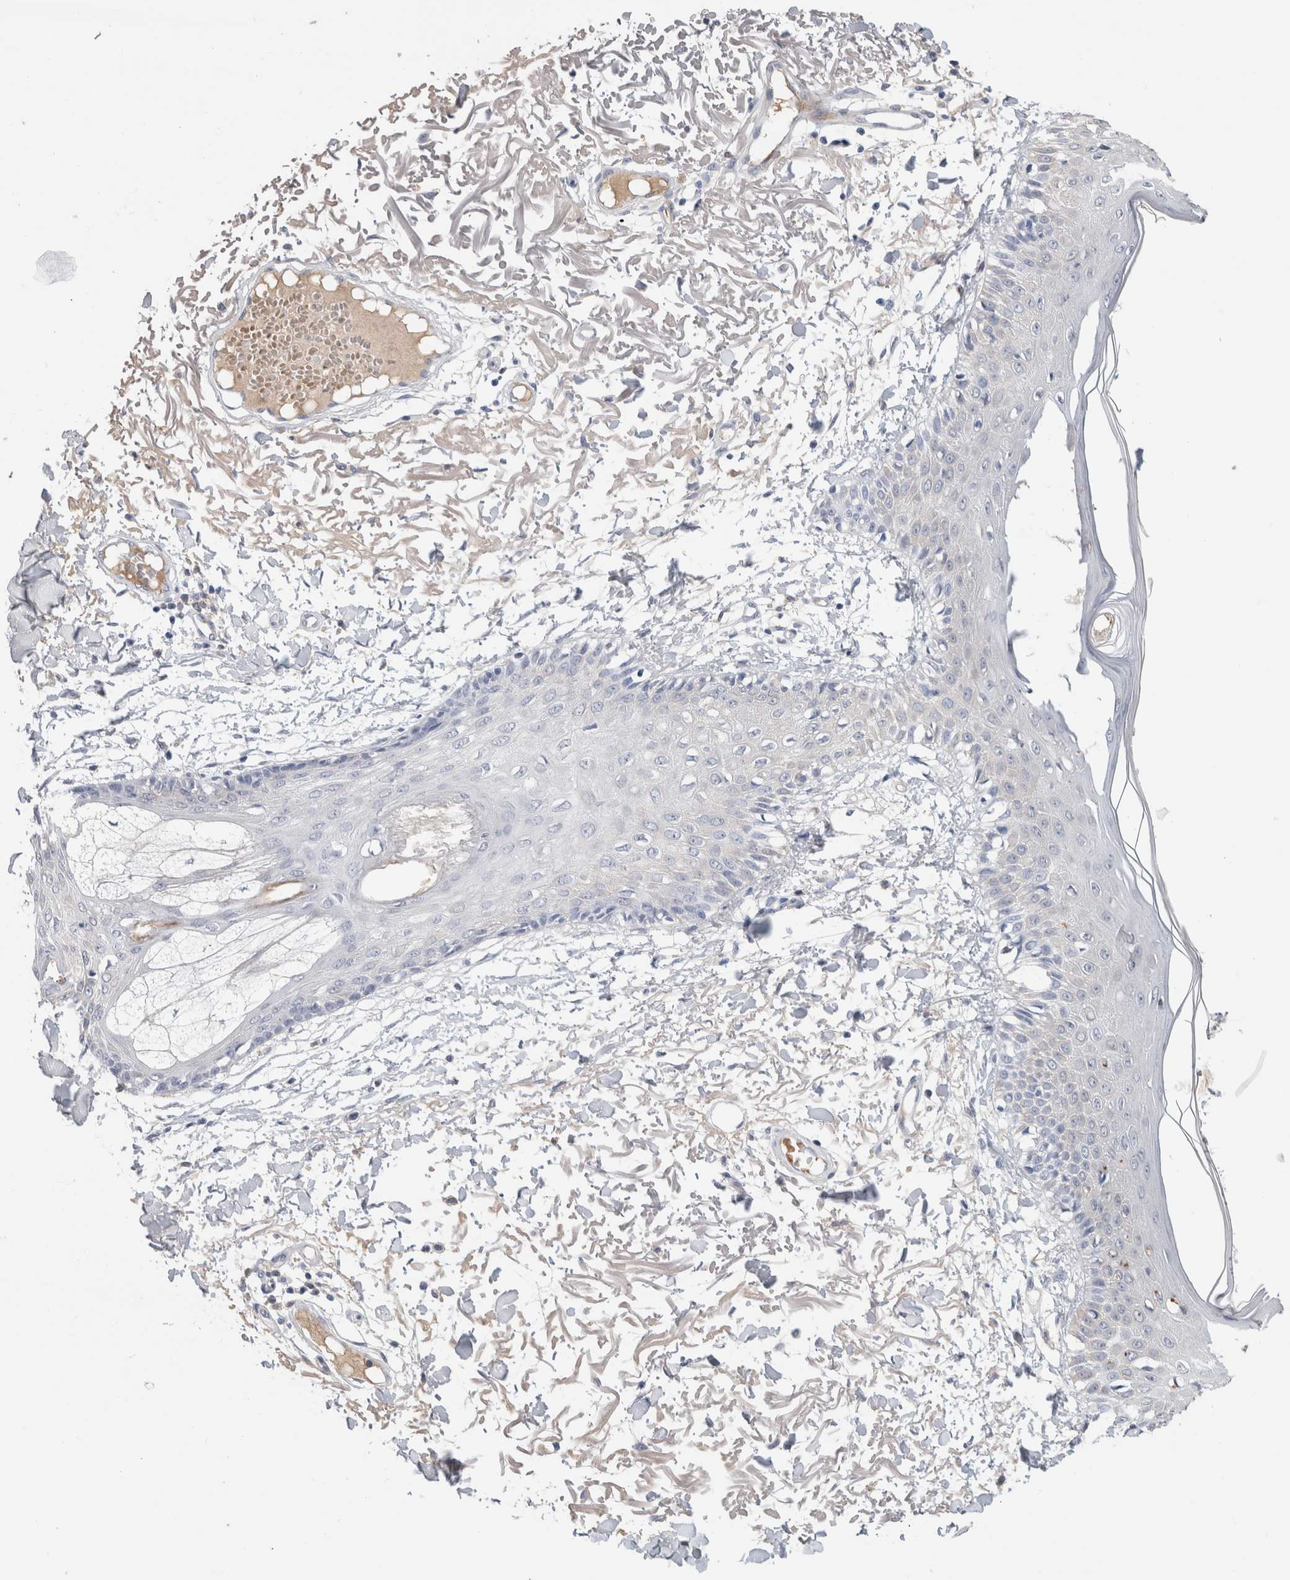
{"staining": {"intensity": "negative", "quantity": "none", "location": "none"}, "tissue": "skin", "cell_type": "Fibroblasts", "image_type": "normal", "snomed": [{"axis": "morphology", "description": "Normal tissue, NOS"}, {"axis": "morphology", "description": "Squamous cell carcinoma, NOS"}, {"axis": "topography", "description": "Skin"}, {"axis": "topography", "description": "Peripheral nerve tissue"}], "caption": "Micrograph shows no significant protein positivity in fibroblasts of benign skin. Brightfield microscopy of IHC stained with DAB (brown) and hematoxylin (blue), captured at high magnification.", "gene": "SCGB1A1", "patient": {"sex": "male", "age": 83}}